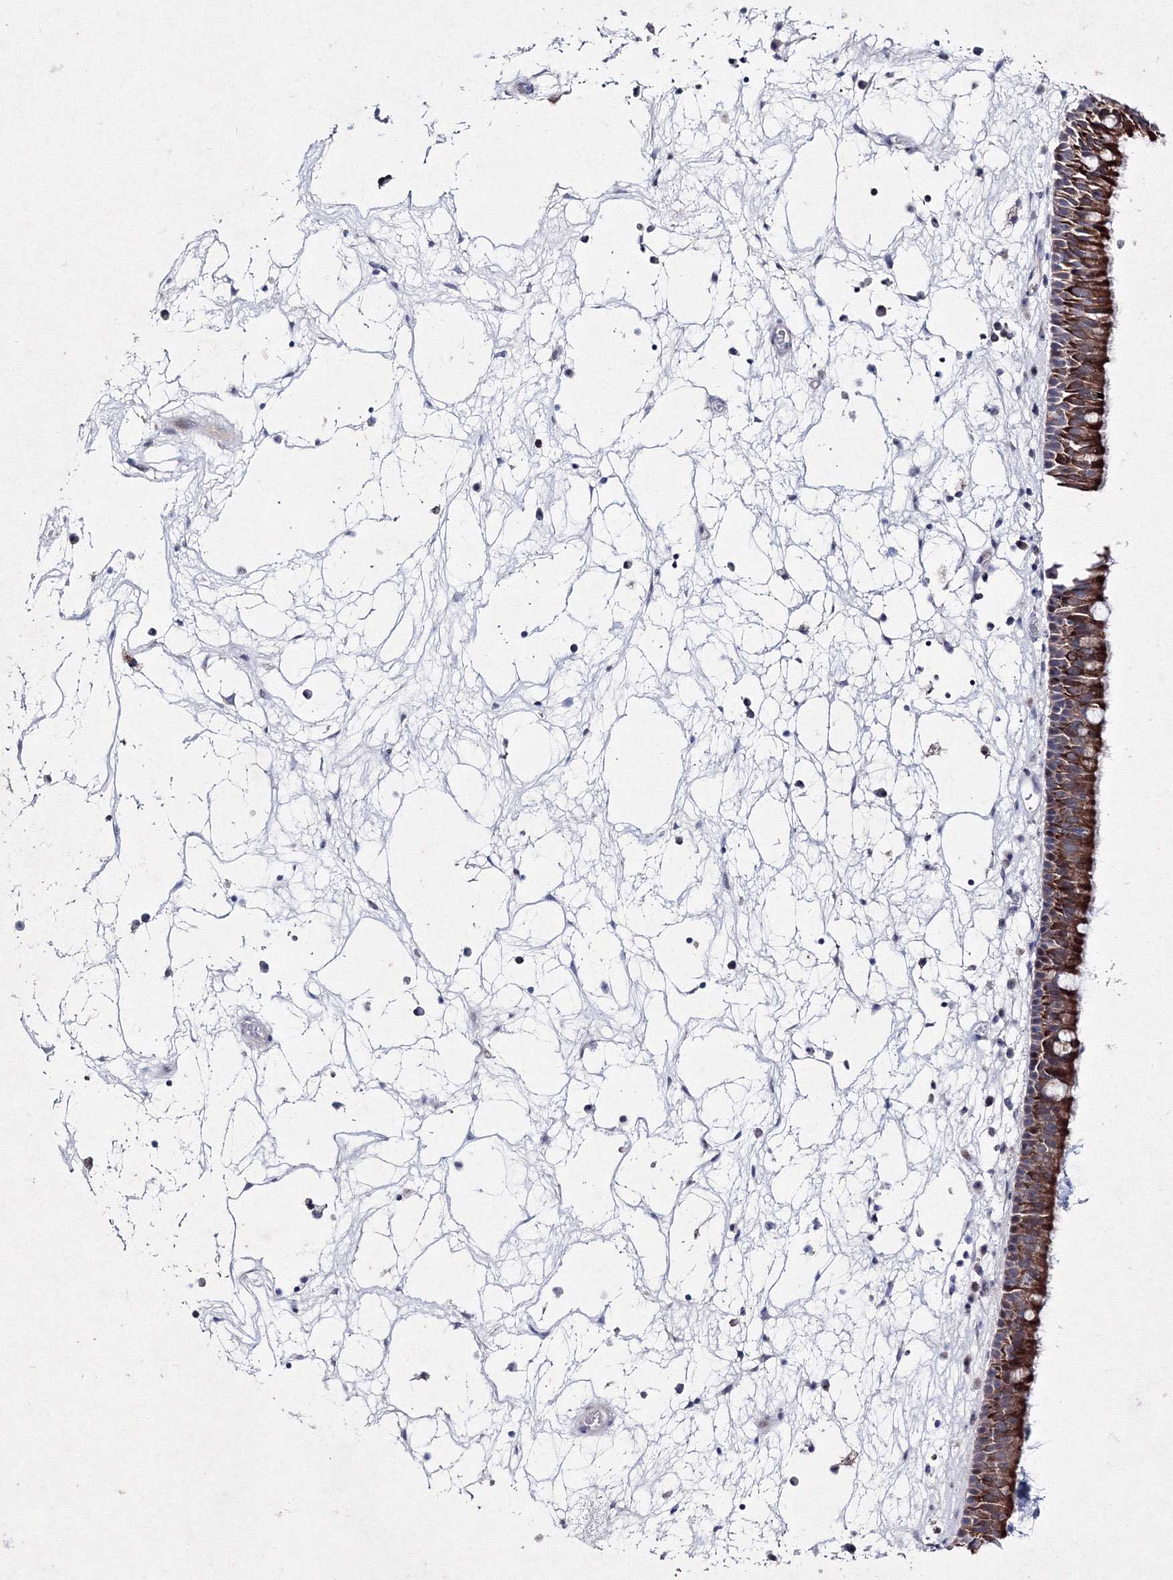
{"staining": {"intensity": "strong", "quantity": ">75%", "location": "cytoplasmic/membranous"}, "tissue": "nasopharynx", "cell_type": "Respiratory epithelial cells", "image_type": "normal", "snomed": [{"axis": "morphology", "description": "Normal tissue, NOS"}, {"axis": "morphology", "description": "Inflammation, NOS"}, {"axis": "morphology", "description": "Malignant melanoma, Metastatic site"}, {"axis": "topography", "description": "Nasopharynx"}], "caption": "IHC micrograph of unremarkable nasopharynx stained for a protein (brown), which demonstrates high levels of strong cytoplasmic/membranous positivity in approximately >75% of respiratory epithelial cells.", "gene": "SMIM29", "patient": {"sex": "male", "age": 70}}